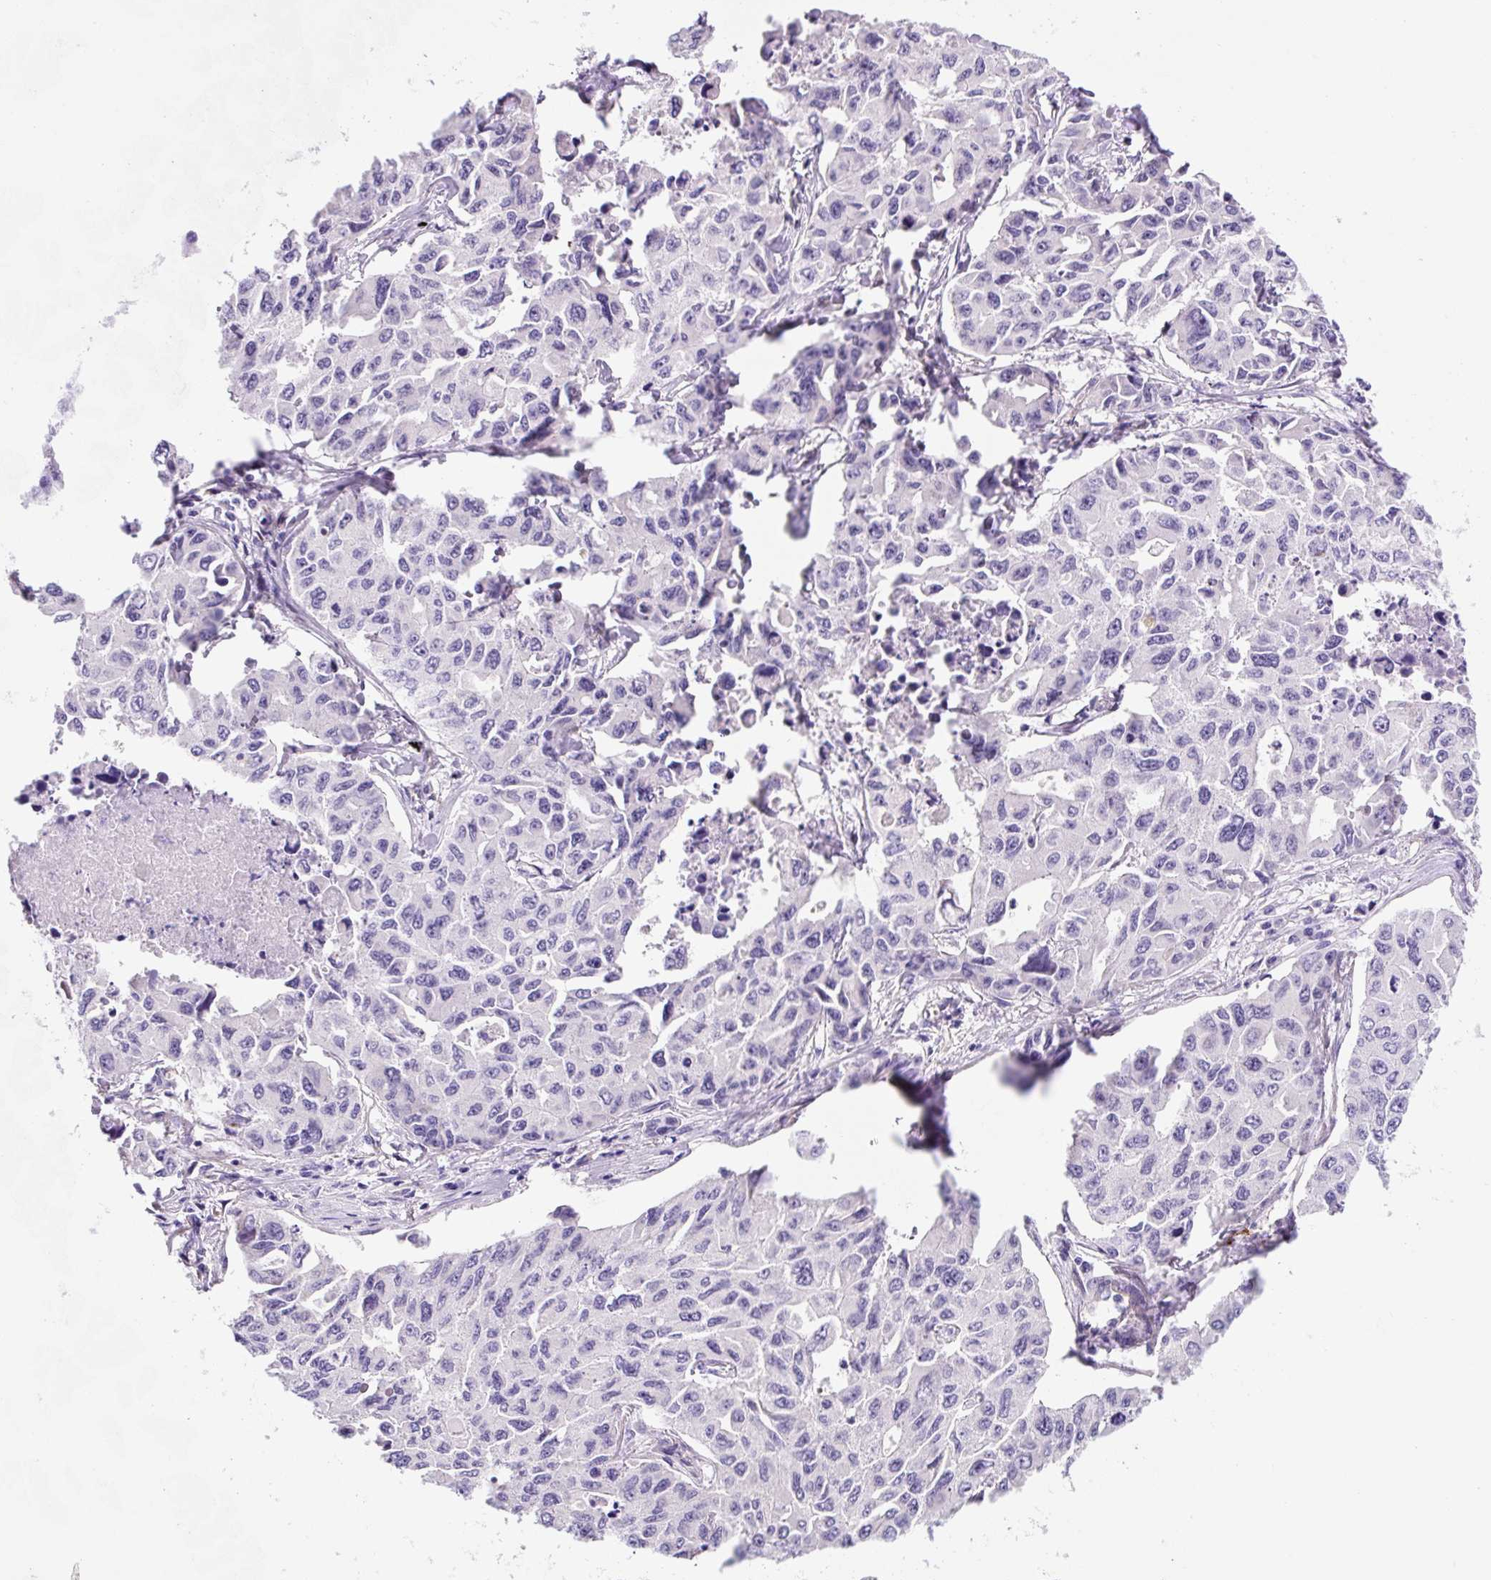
{"staining": {"intensity": "negative", "quantity": "none", "location": "none"}, "tissue": "lung cancer", "cell_type": "Tumor cells", "image_type": "cancer", "snomed": [{"axis": "morphology", "description": "Adenocarcinoma, NOS"}, {"axis": "topography", "description": "Lung"}], "caption": "Immunohistochemical staining of lung cancer demonstrates no significant staining in tumor cells. Nuclei are stained in blue.", "gene": "ASB4", "patient": {"sex": "male", "age": 64}}